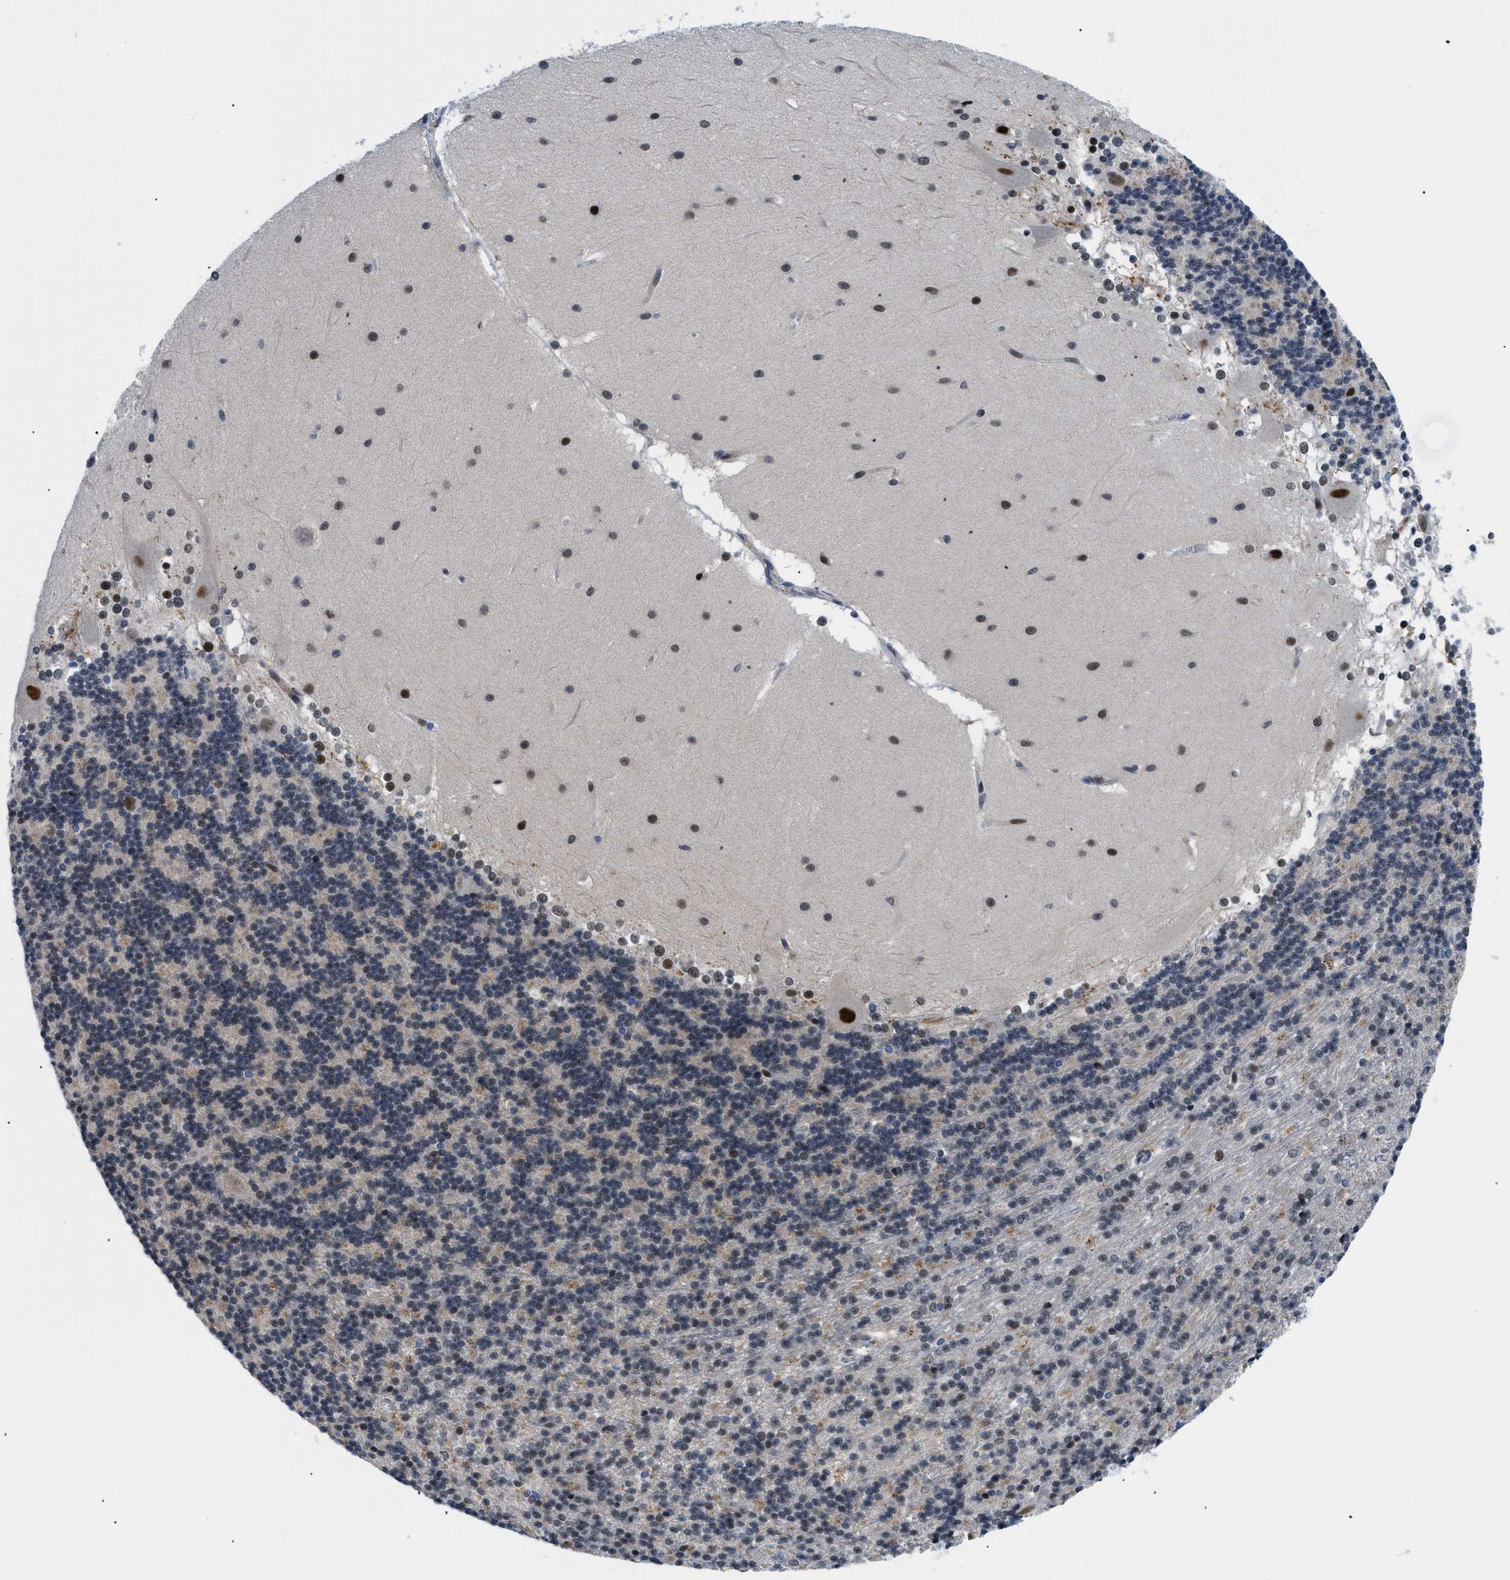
{"staining": {"intensity": "moderate", "quantity": "<25%", "location": "nuclear"}, "tissue": "cerebellum", "cell_type": "Cells in granular layer", "image_type": "normal", "snomed": [{"axis": "morphology", "description": "Normal tissue, NOS"}, {"axis": "topography", "description": "Cerebellum"}], "caption": "A histopathology image of cerebellum stained for a protein exhibits moderate nuclear brown staining in cells in granular layer. (Brightfield microscopy of DAB IHC at high magnification).", "gene": "SLC29A2", "patient": {"sex": "female", "age": 19}}